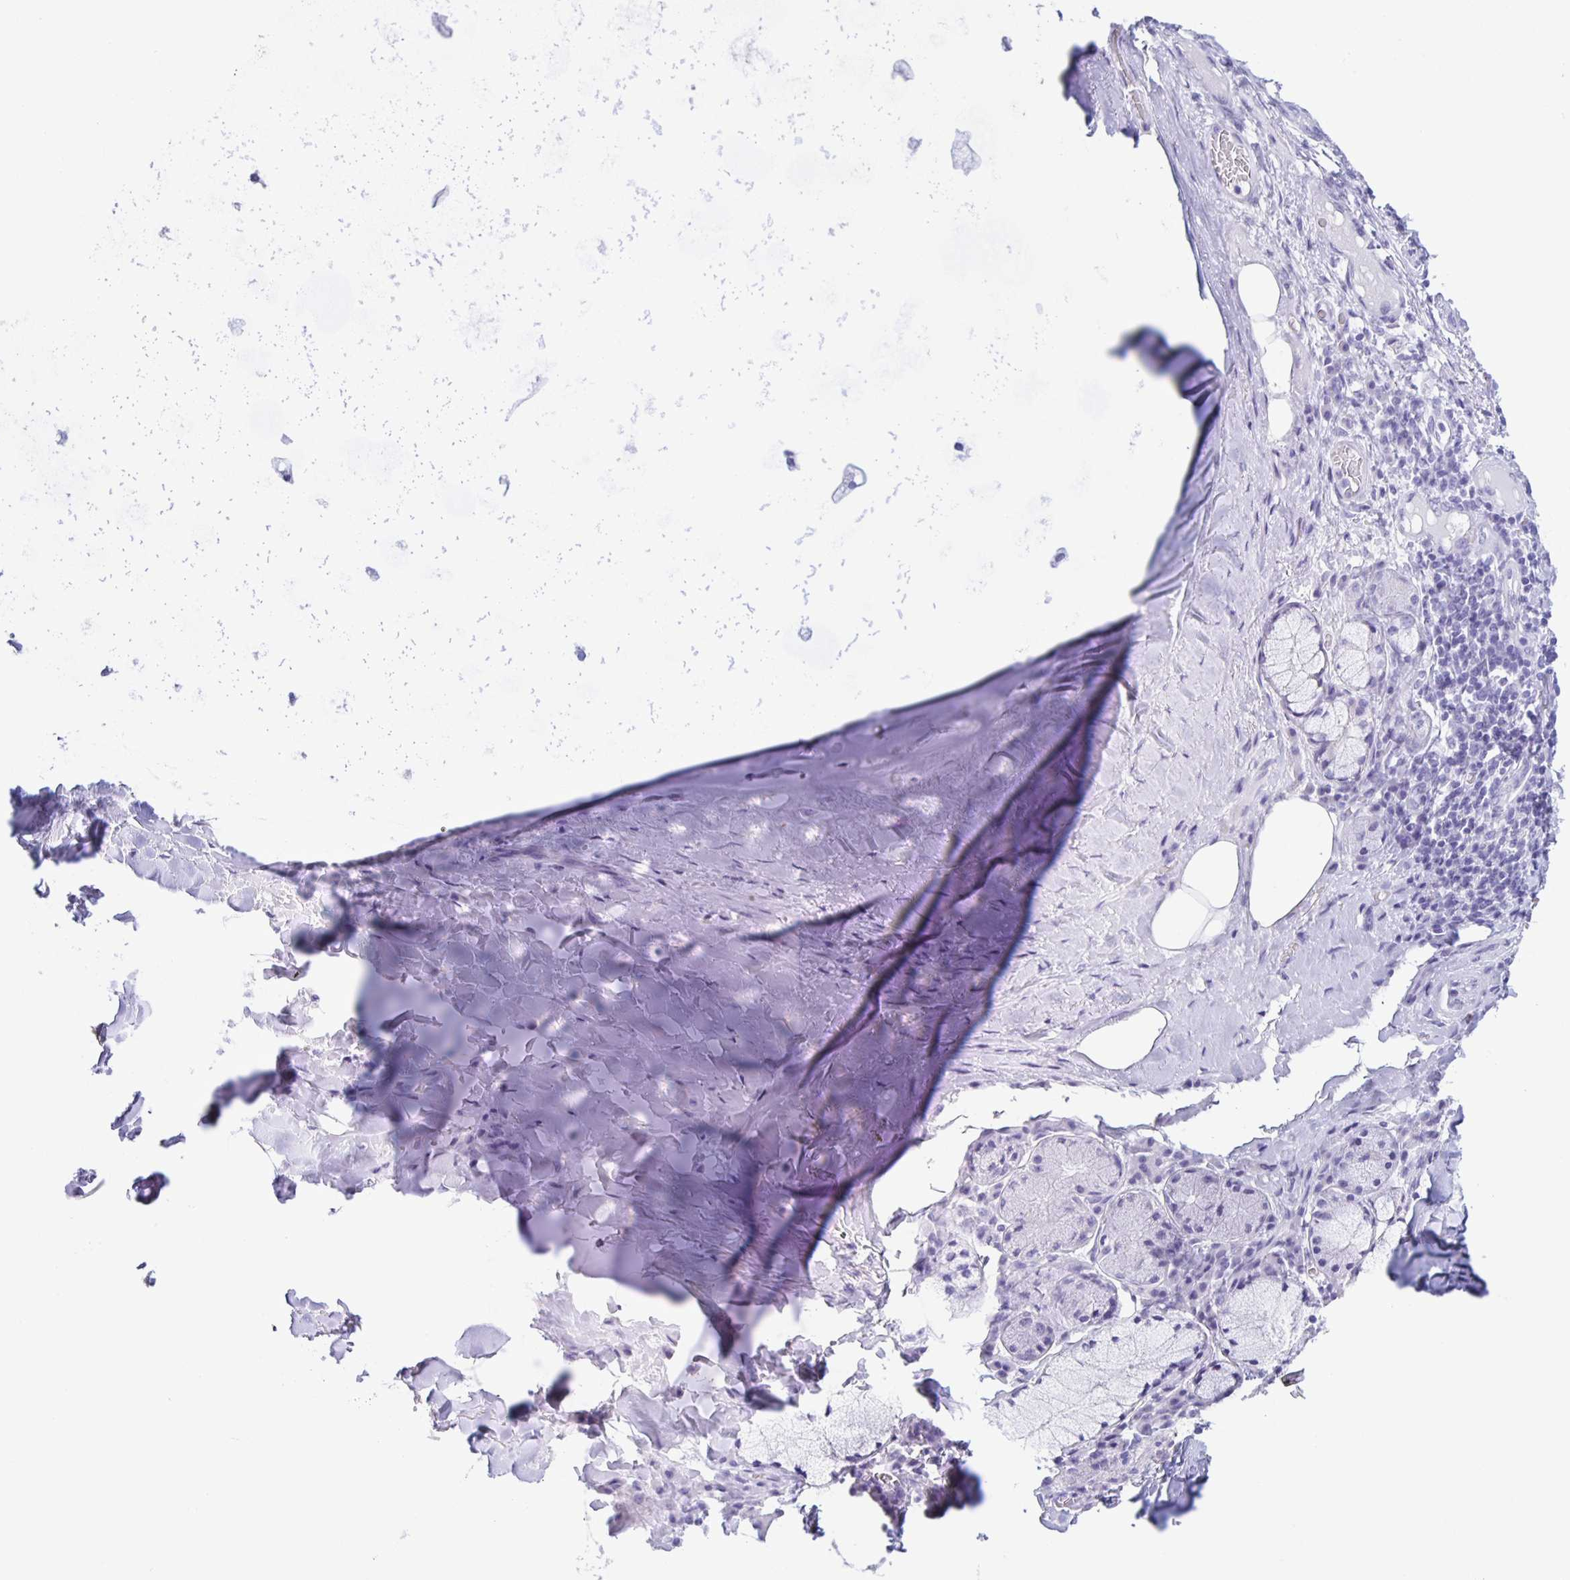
{"staining": {"intensity": "negative", "quantity": "none", "location": "none"}, "tissue": "adipose tissue", "cell_type": "Adipocytes", "image_type": "normal", "snomed": [{"axis": "morphology", "description": "Normal tissue, NOS"}, {"axis": "topography", "description": "Cartilage tissue"}, {"axis": "topography", "description": "Bronchus"}], "caption": "Immunohistochemistry (IHC) histopathology image of benign human adipose tissue stained for a protein (brown), which demonstrates no staining in adipocytes. (Immunohistochemistry, brightfield microscopy, high magnification).", "gene": "TGIF2LX", "patient": {"sex": "male", "age": 56}}